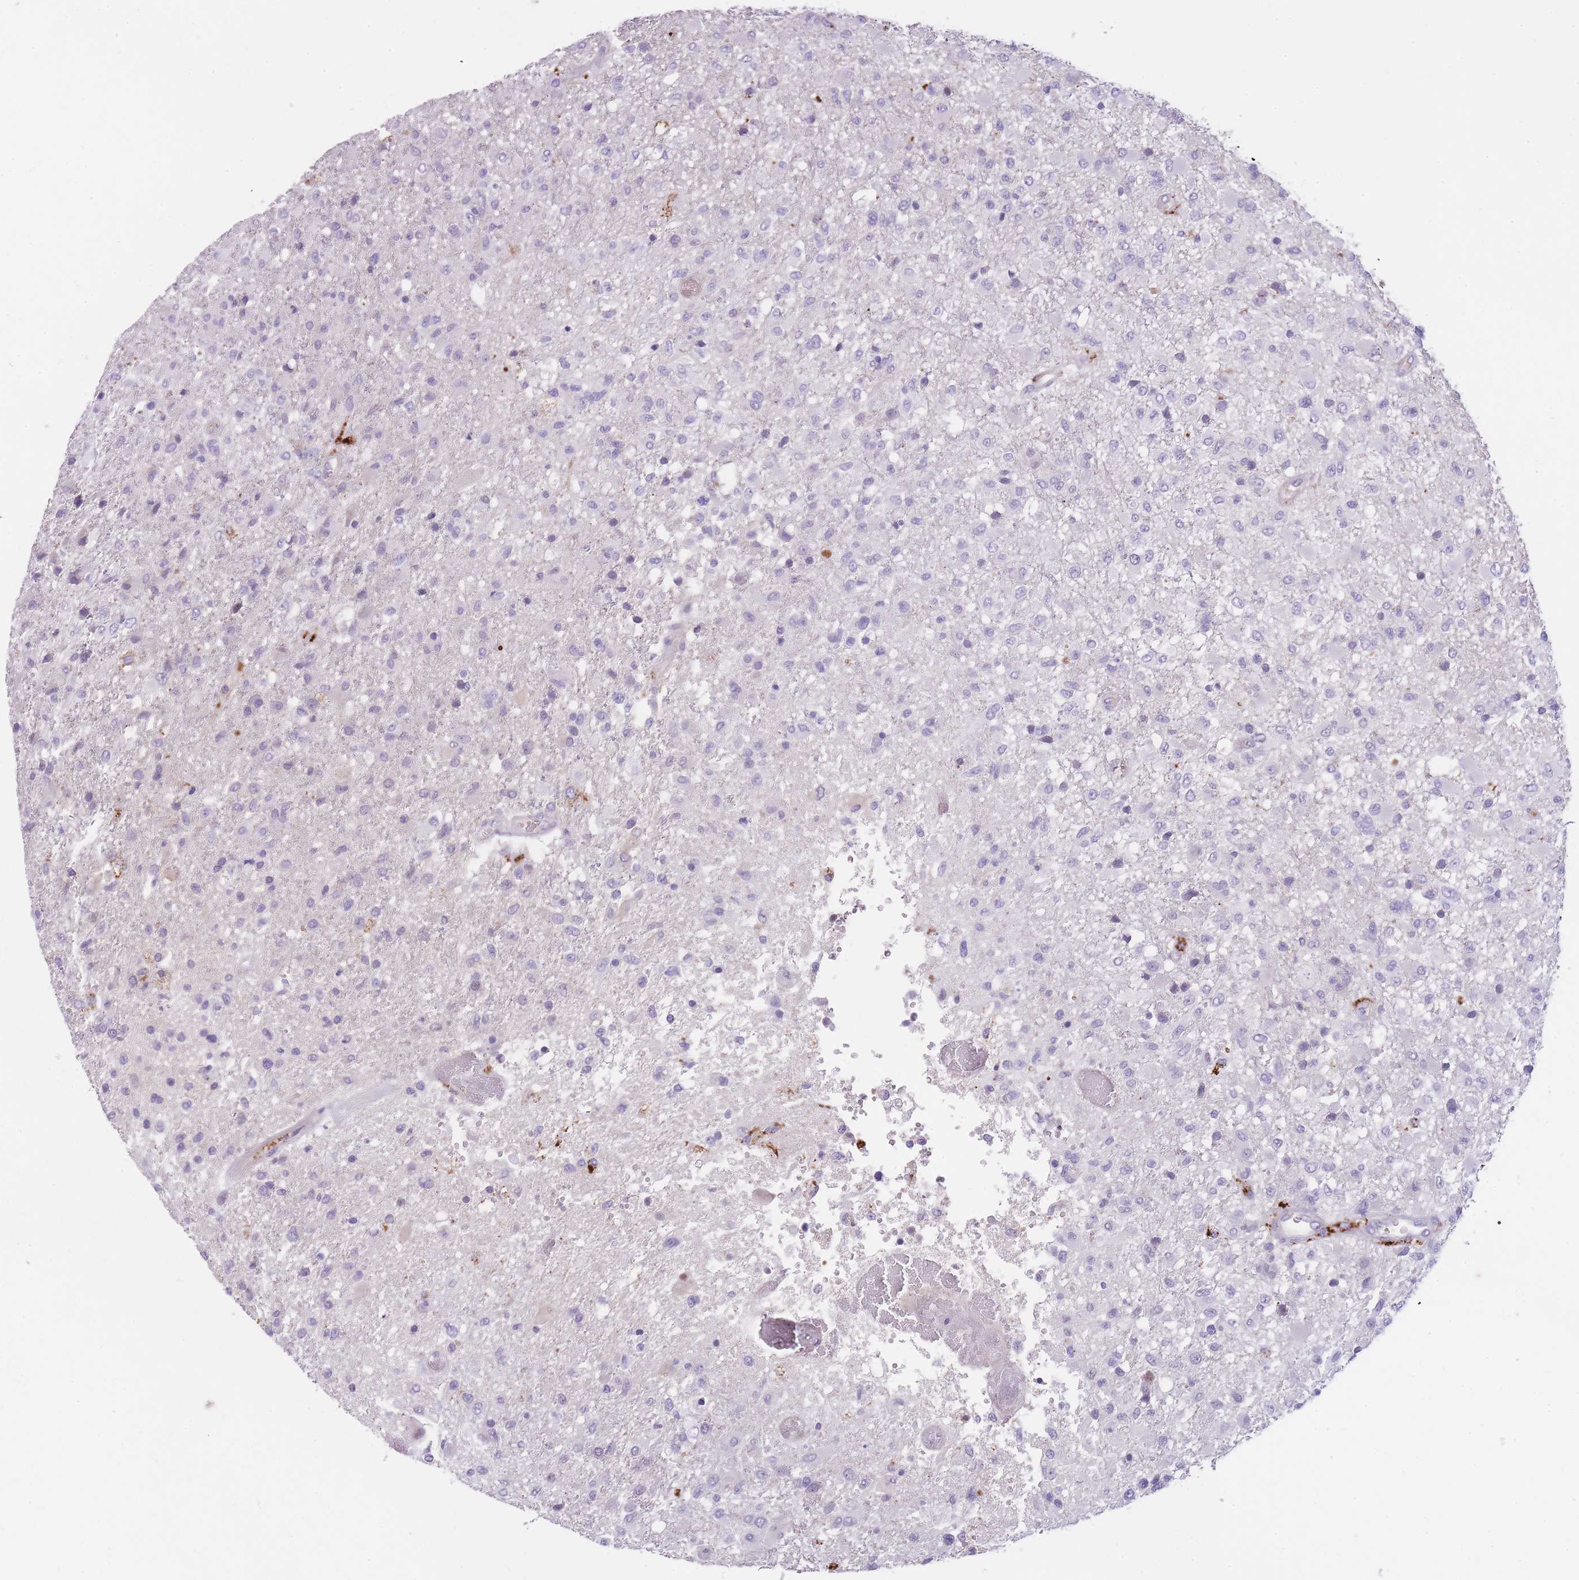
{"staining": {"intensity": "negative", "quantity": "none", "location": "none"}, "tissue": "glioma", "cell_type": "Tumor cells", "image_type": "cancer", "snomed": [{"axis": "morphology", "description": "Glioma, malignant, High grade"}, {"axis": "topography", "description": "Brain"}], "caption": "Immunohistochemistry of human glioma exhibits no expression in tumor cells.", "gene": "GNAT1", "patient": {"sex": "female", "age": 74}}